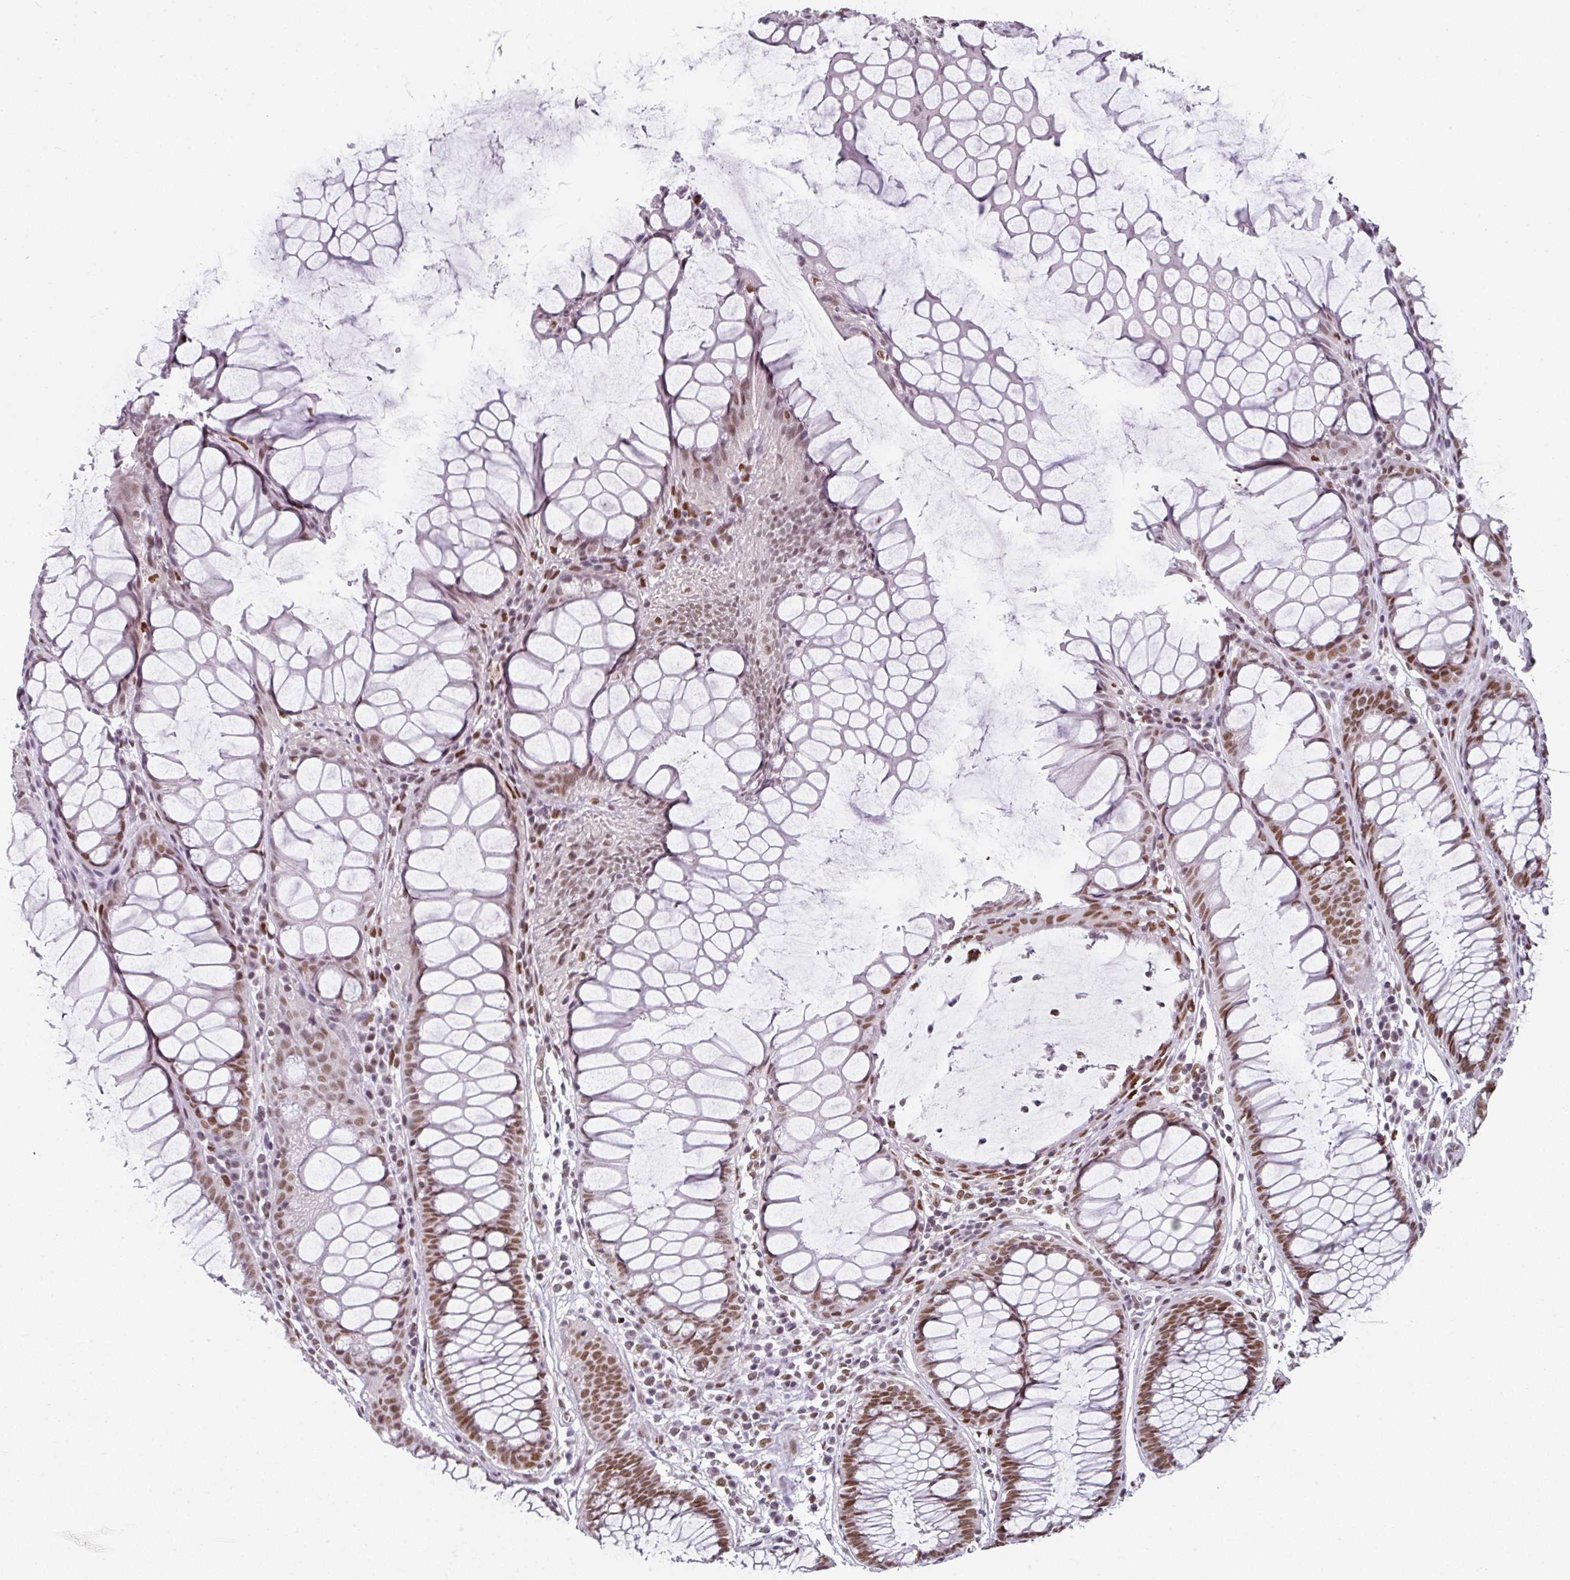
{"staining": {"intensity": "moderate", "quantity": ">75%", "location": "nuclear"}, "tissue": "colorectal cancer", "cell_type": "Tumor cells", "image_type": "cancer", "snomed": [{"axis": "morphology", "description": "Adenocarcinoma, NOS"}, {"axis": "topography", "description": "Rectum"}], "caption": "Immunohistochemical staining of colorectal cancer displays moderate nuclear protein expression in approximately >75% of tumor cells.", "gene": "RAD50", "patient": {"sex": "male", "age": 69}}